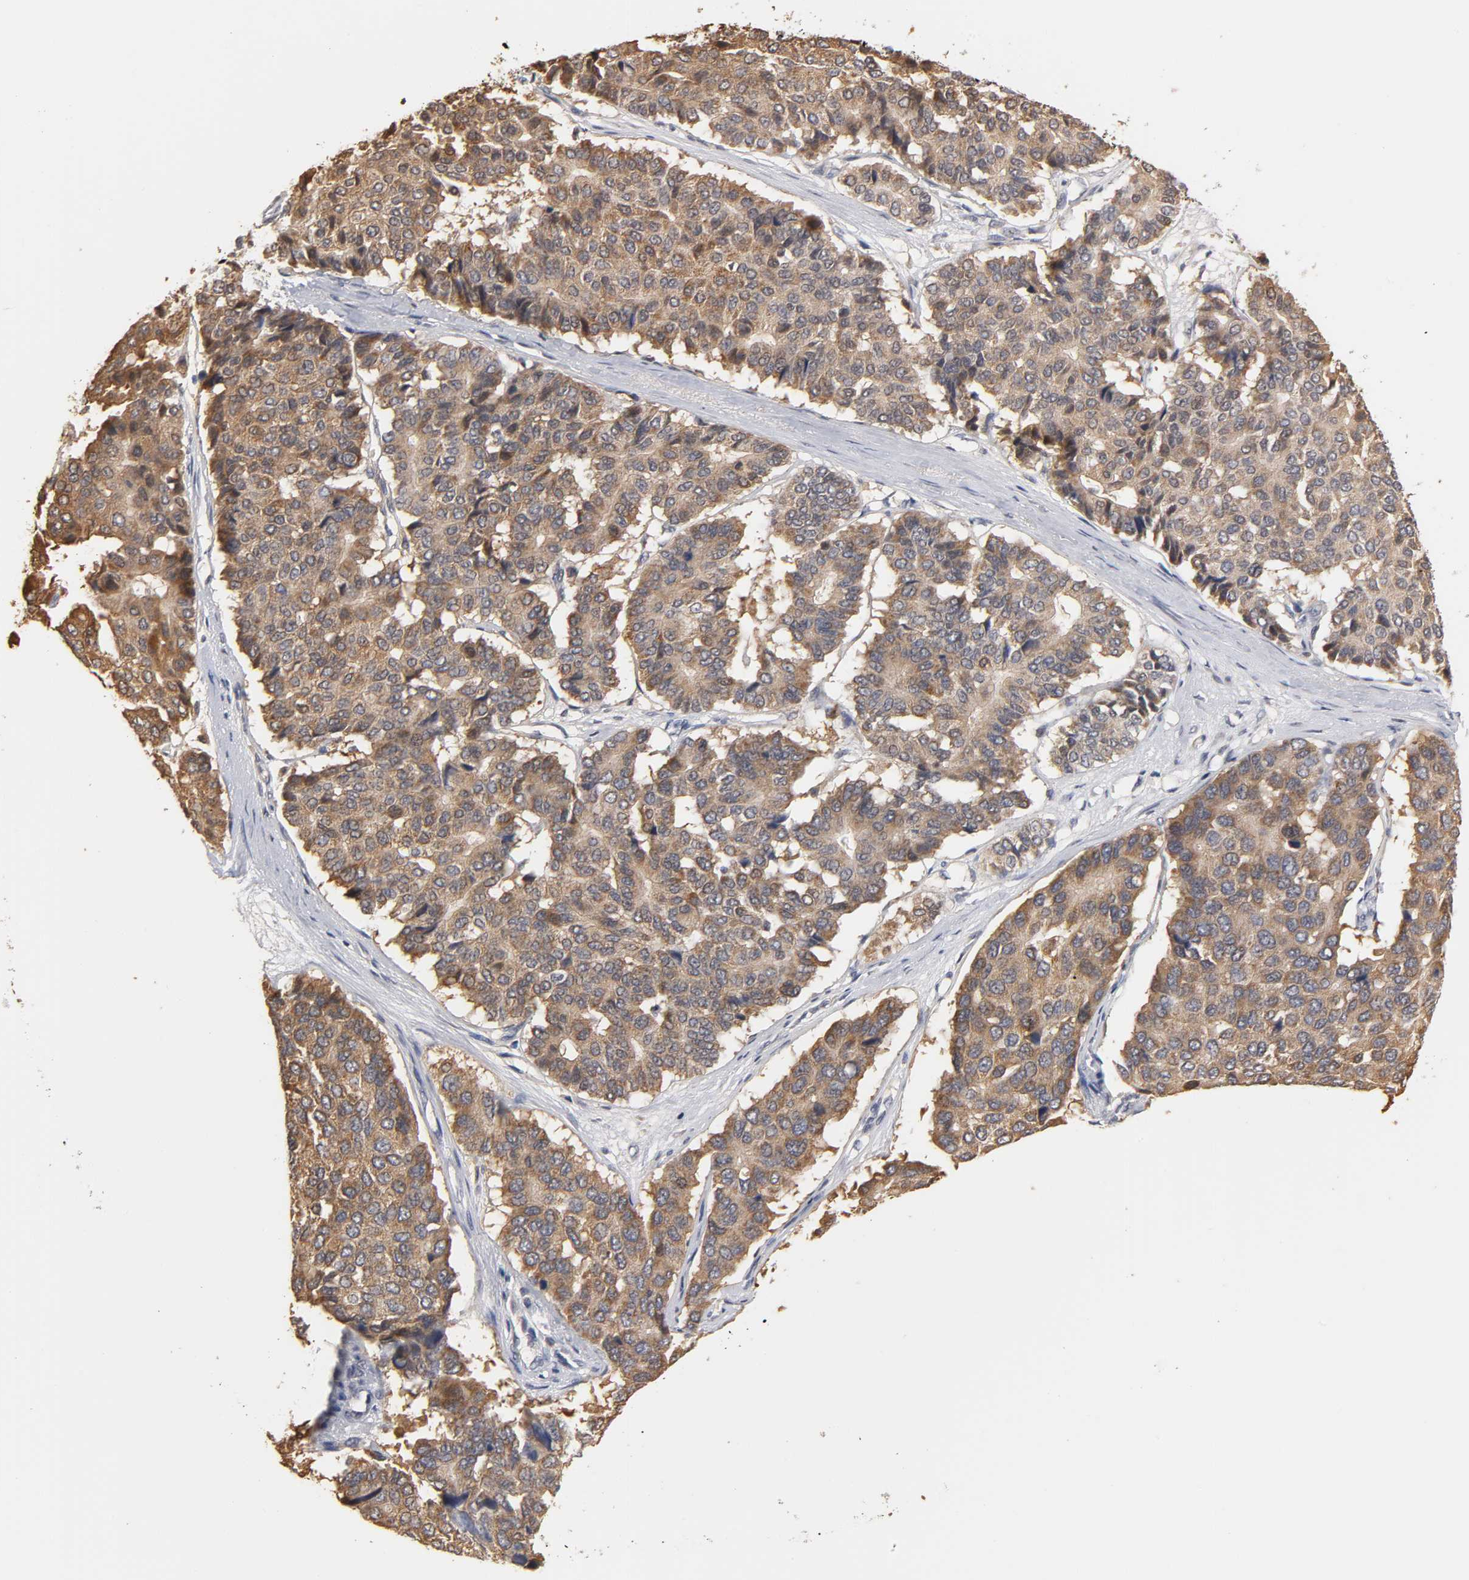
{"staining": {"intensity": "strong", "quantity": ">75%", "location": "cytoplasmic/membranous"}, "tissue": "pancreatic cancer", "cell_type": "Tumor cells", "image_type": "cancer", "snomed": [{"axis": "morphology", "description": "Adenocarcinoma, NOS"}, {"axis": "topography", "description": "Pancreas"}], "caption": "Strong cytoplasmic/membranous staining is present in approximately >75% of tumor cells in pancreatic cancer.", "gene": "GSTZ1", "patient": {"sex": "male", "age": 50}}